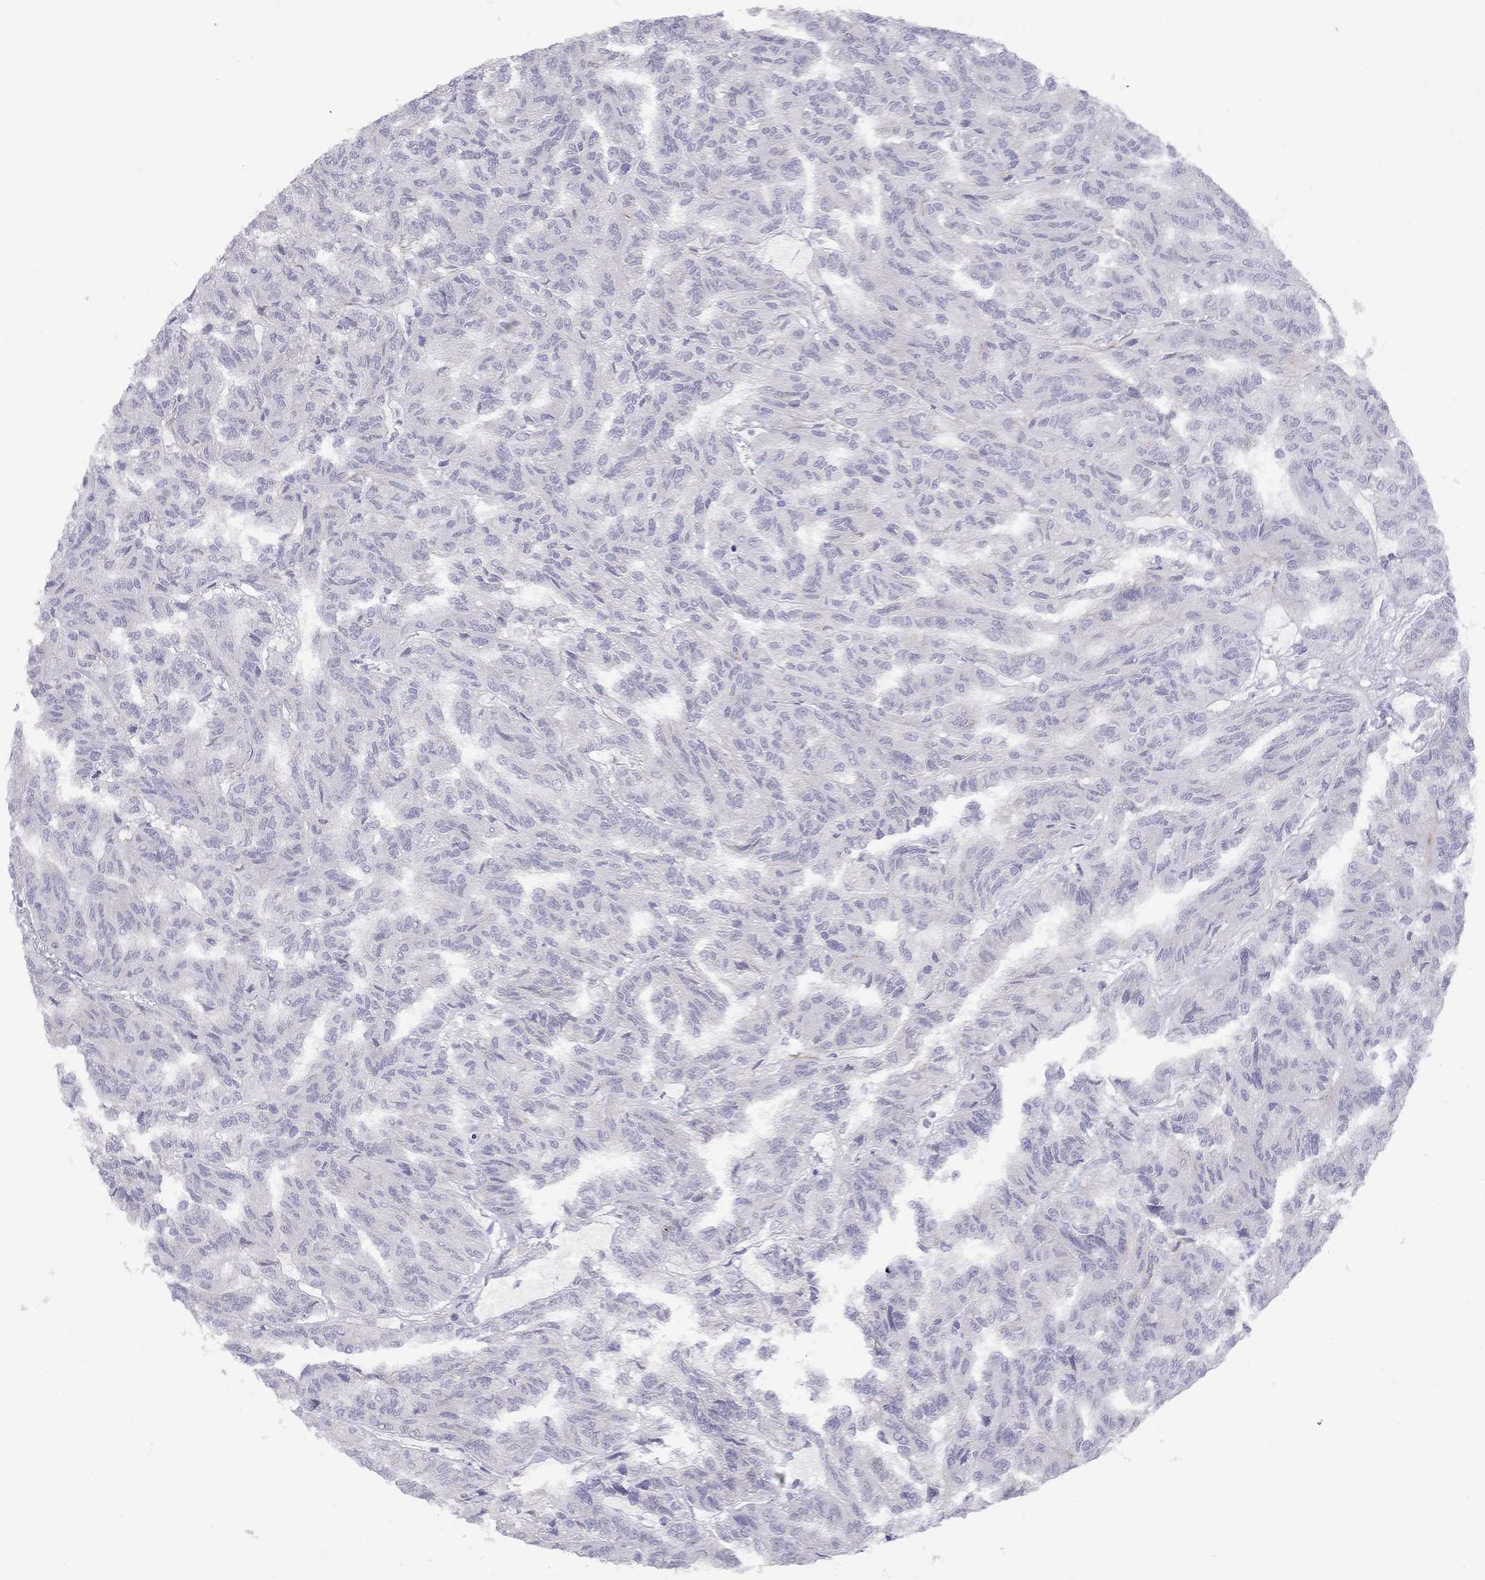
{"staining": {"intensity": "negative", "quantity": "none", "location": "none"}, "tissue": "renal cancer", "cell_type": "Tumor cells", "image_type": "cancer", "snomed": [{"axis": "morphology", "description": "Adenocarcinoma, NOS"}, {"axis": "topography", "description": "Kidney"}], "caption": "Immunohistochemistry histopathology image of neoplastic tissue: renal cancer (adenocarcinoma) stained with DAB demonstrates no significant protein positivity in tumor cells. (Brightfield microscopy of DAB (3,3'-diaminobenzidine) immunohistochemistry (IHC) at high magnification).", "gene": "CPNE4", "patient": {"sex": "male", "age": 79}}